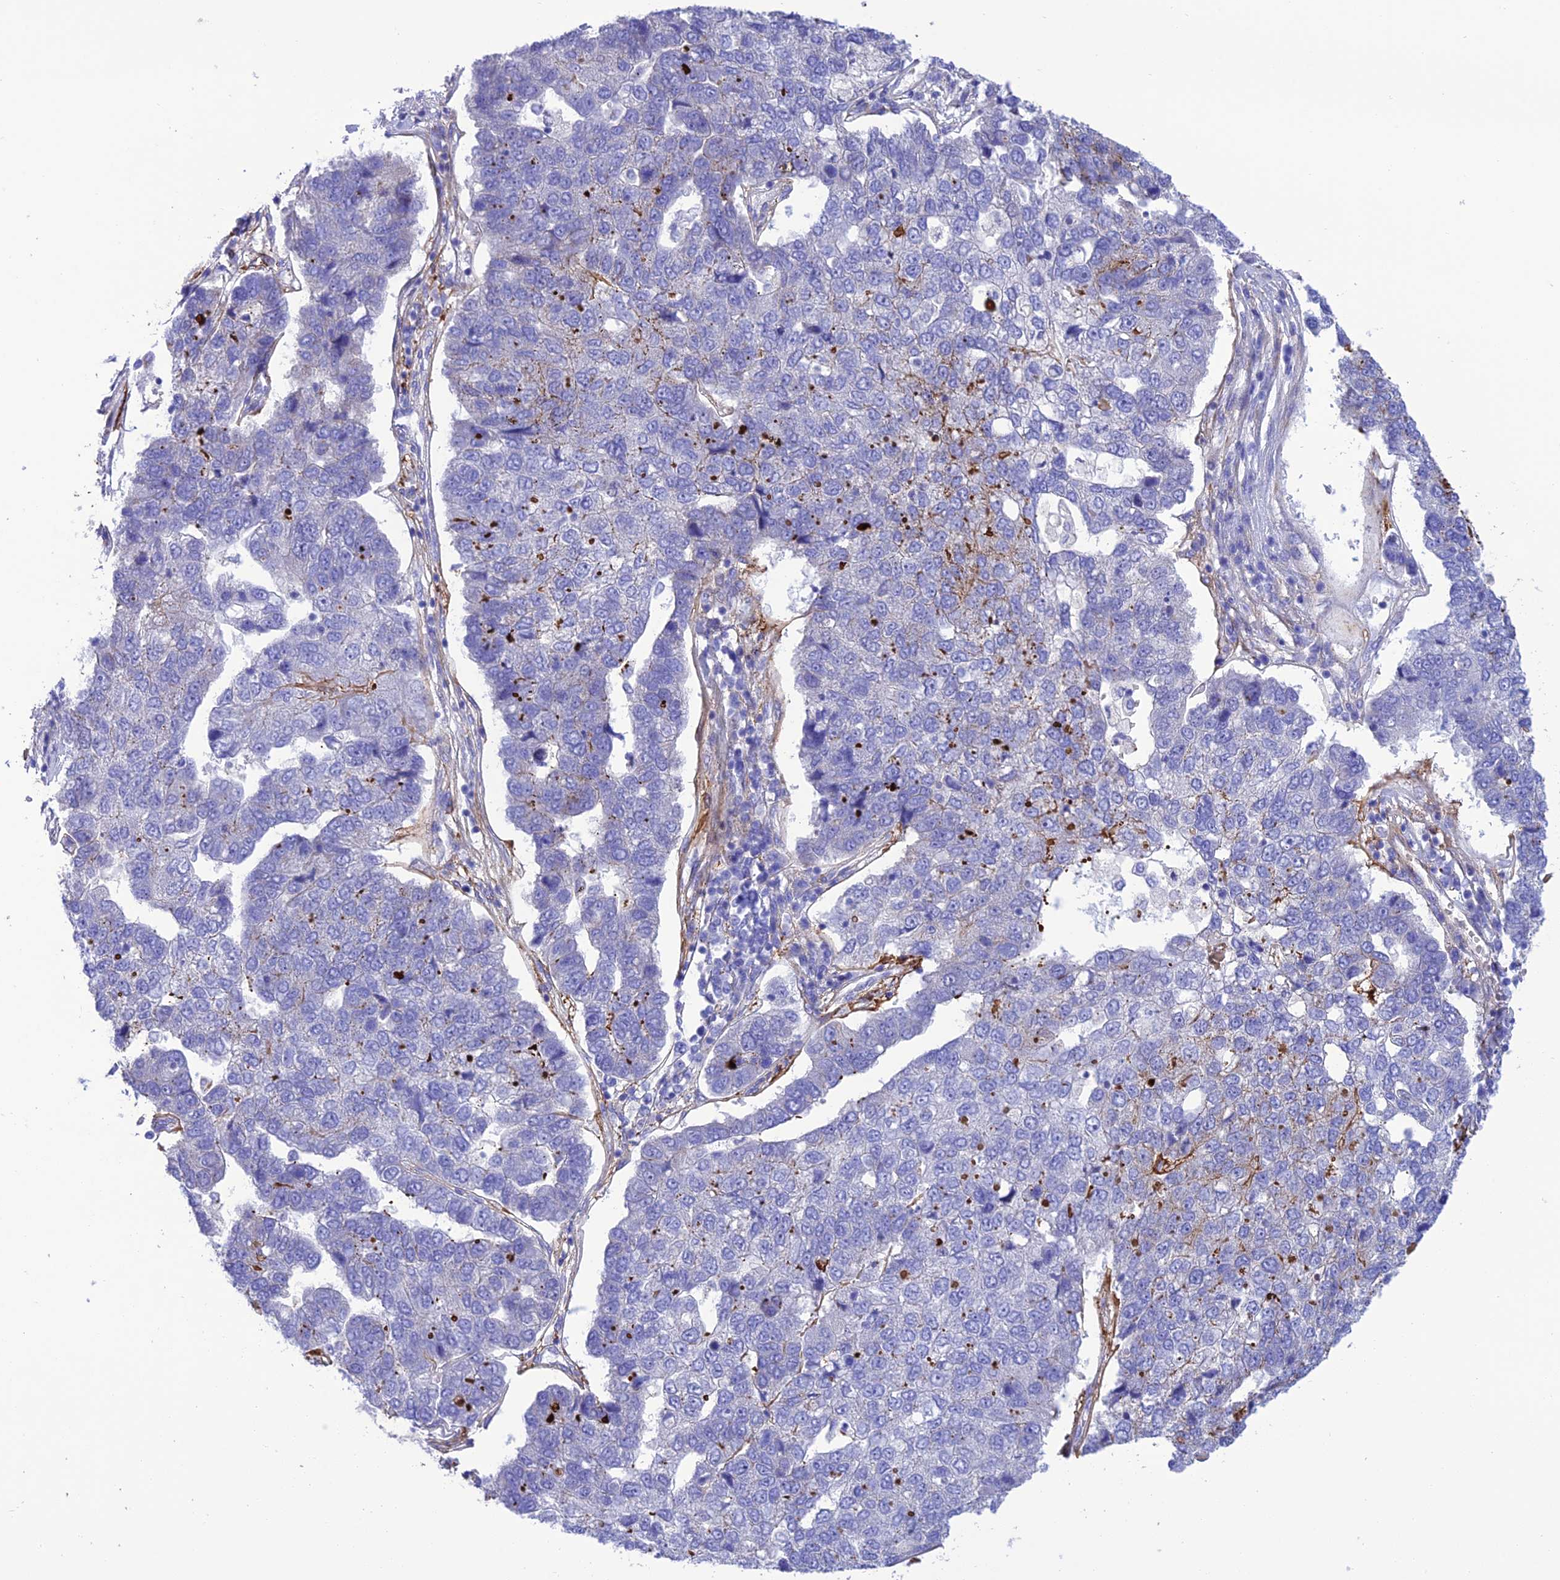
{"staining": {"intensity": "negative", "quantity": "none", "location": "none"}, "tissue": "pancreatic cancer", "cell_type": "Tumor cells", "image_type": "cancer", "snomed": [{"axis": "morphology", "description": "Adenocarcinoma, NOS"}, {"axis": "topography", "description": "Pancreas"}], "caption": "IHC of adenocarcinoma (pancreatic) shows no staining in tumor cells.", "gene": "FRA10AC1", "patient": {"sex": "female", "age": 61}}